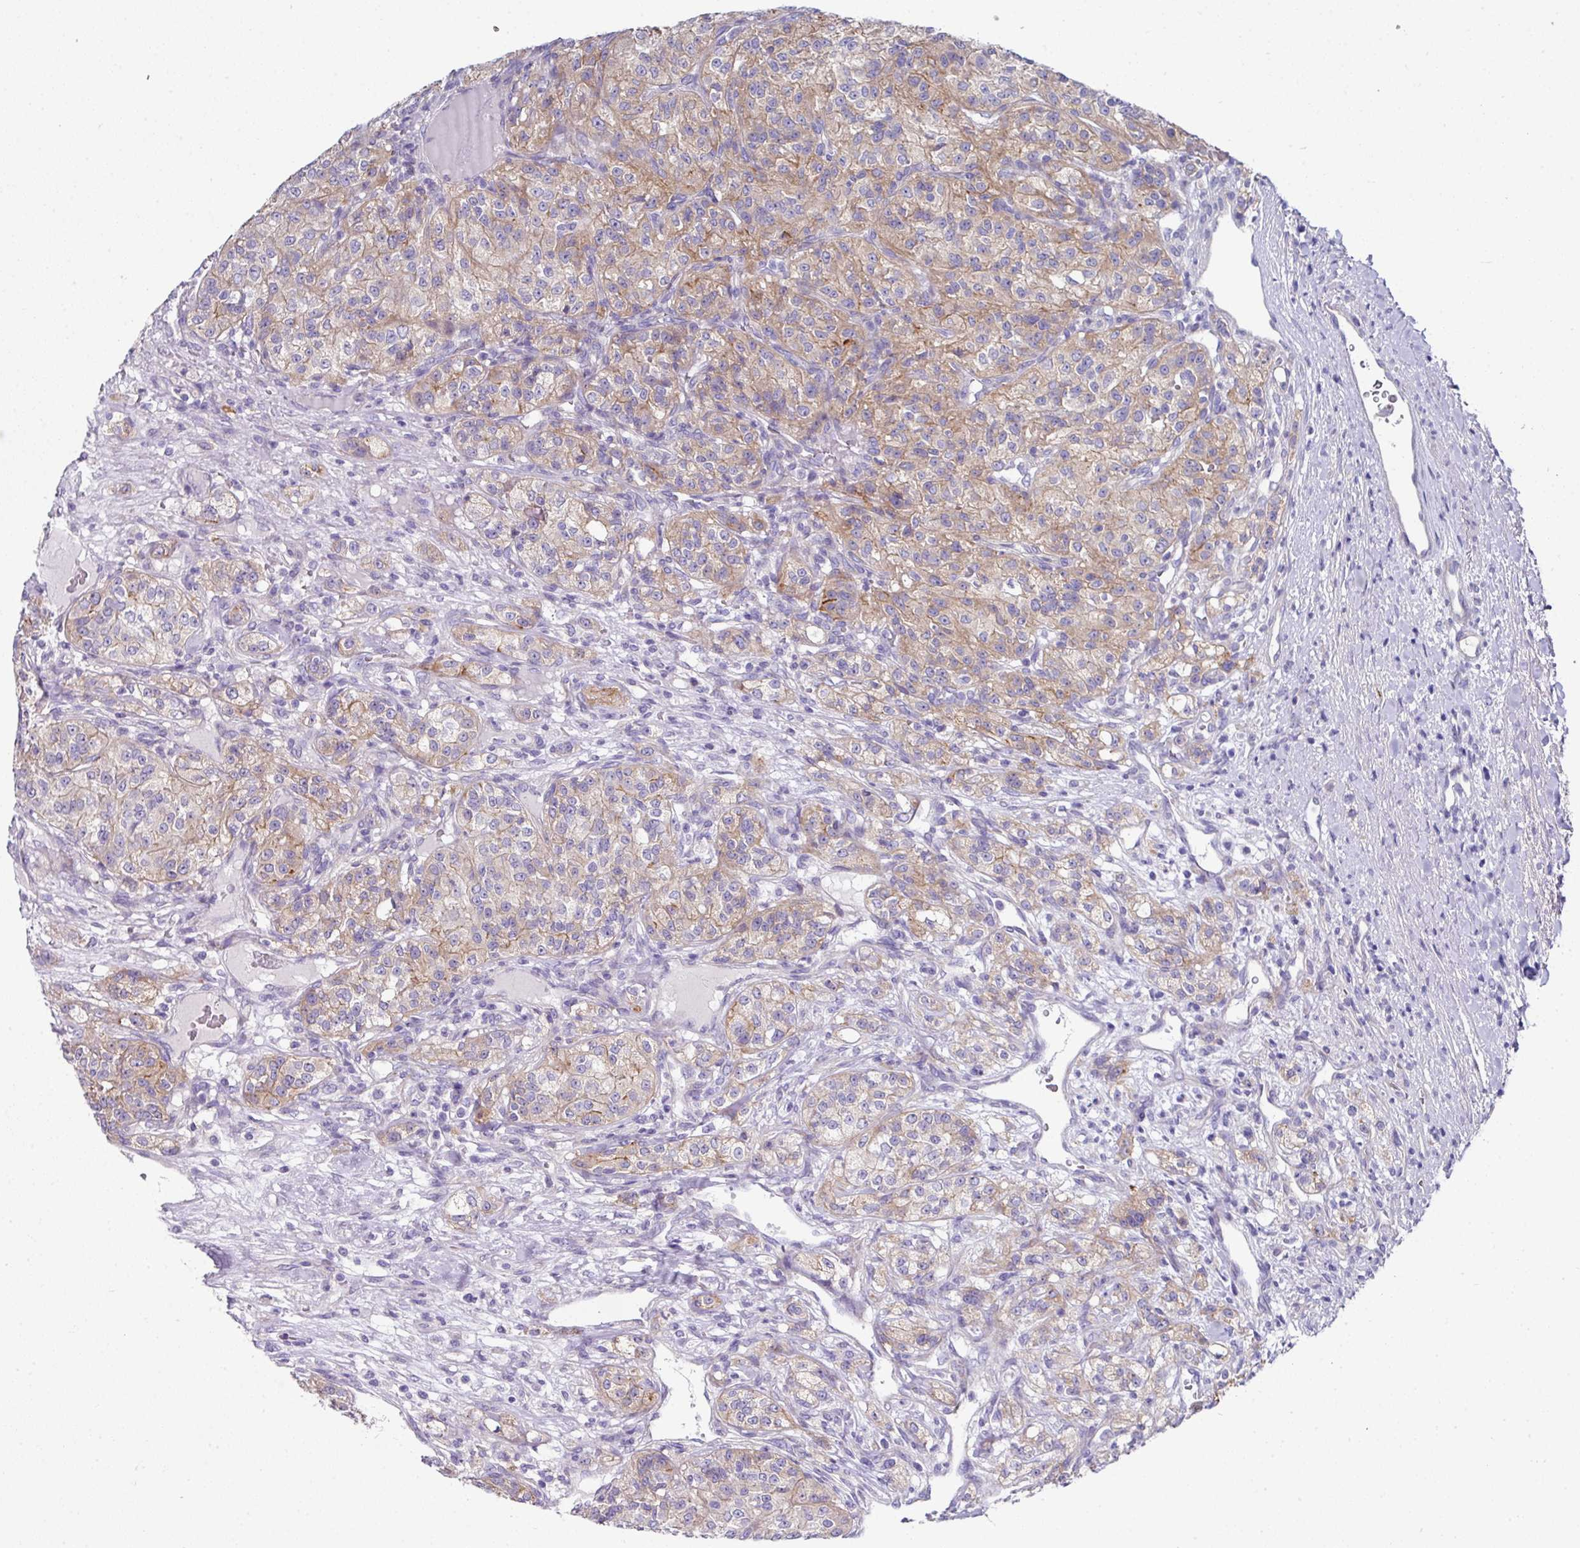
{"staining": {"intensity": "weak", "quantity": "25%-75%", "location": "cytoplasmic/membranous"}, "tissue": "renal cancer", "cell_type": "Tumor cells", "image_type": "cancer", "snomed": [{"axis": "morphology", "description": "Adenocarcinoma, NOS"}, {"axis": "topography", "description": "Kidney"}], "caption": "Protein expression by immunohistochemistry displays weak cytoplasmic/membranous expression in about 25%-75% of tumor cells in renal adenocarcinoma. Immunohistochemistry stains the protein of interest in brown and the nuclei are stained blue.", "gene": "CLDN1", "patient": {"sex": "female", "age": 63}}